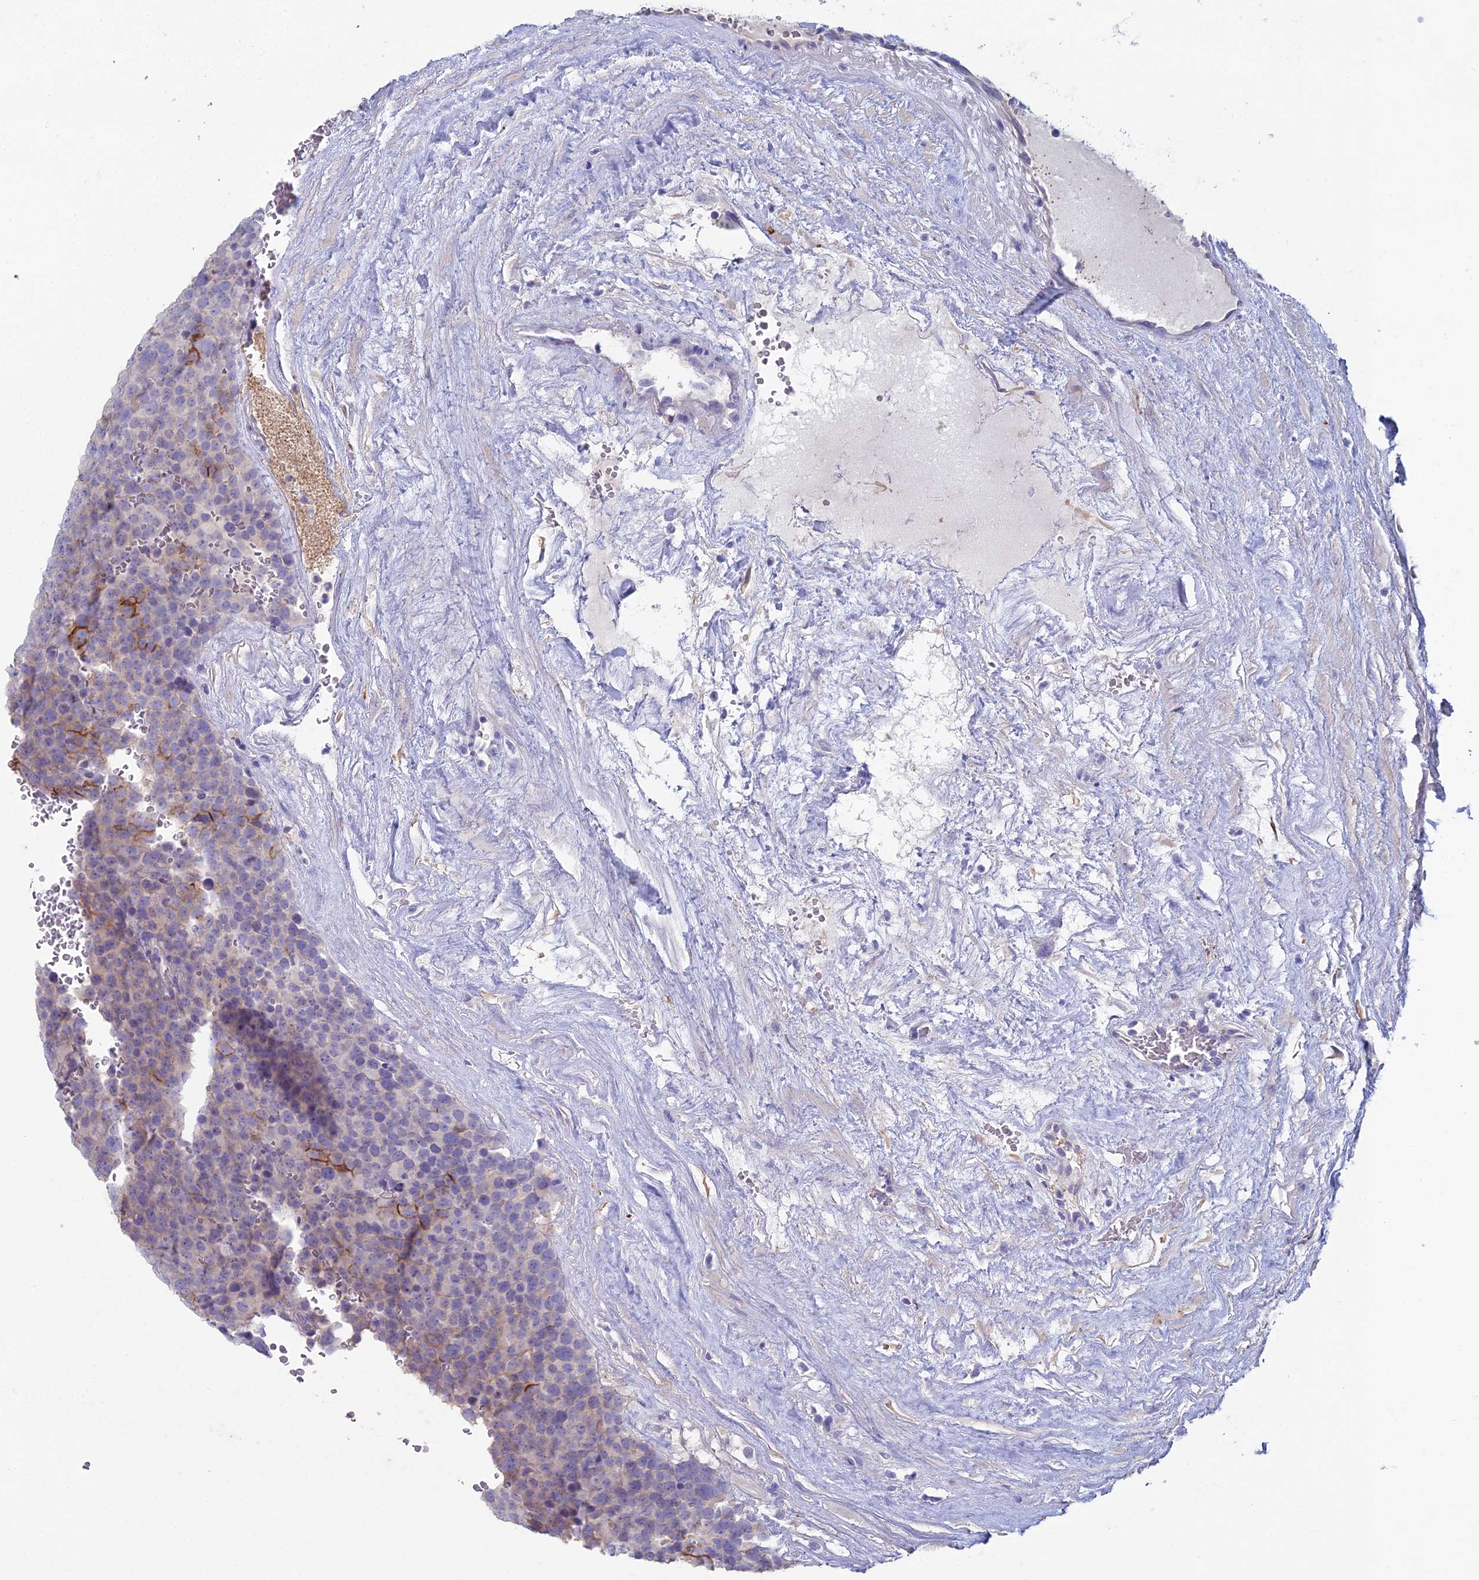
{"staining": {"intensity": "moderate", "quantity": "<25%", "location": "cytoplasmic/membranous"}, "tissue": "testis cancer", "cell_type": "Tumor cells", "image_type": "cancer", "snomed": [{"axis": "morphology", "description": "Seminoma, NOS"}, {"axis": "topography", "description": "Testis"}], "caption": "Immunohistochemical staining of human testis cancer shows low levels of moderate cytoplasmic/membranous positivity in about <25% of tumor cells.", "gene": "NCAM1", "patient": {"sex": "male", "age": 71}}